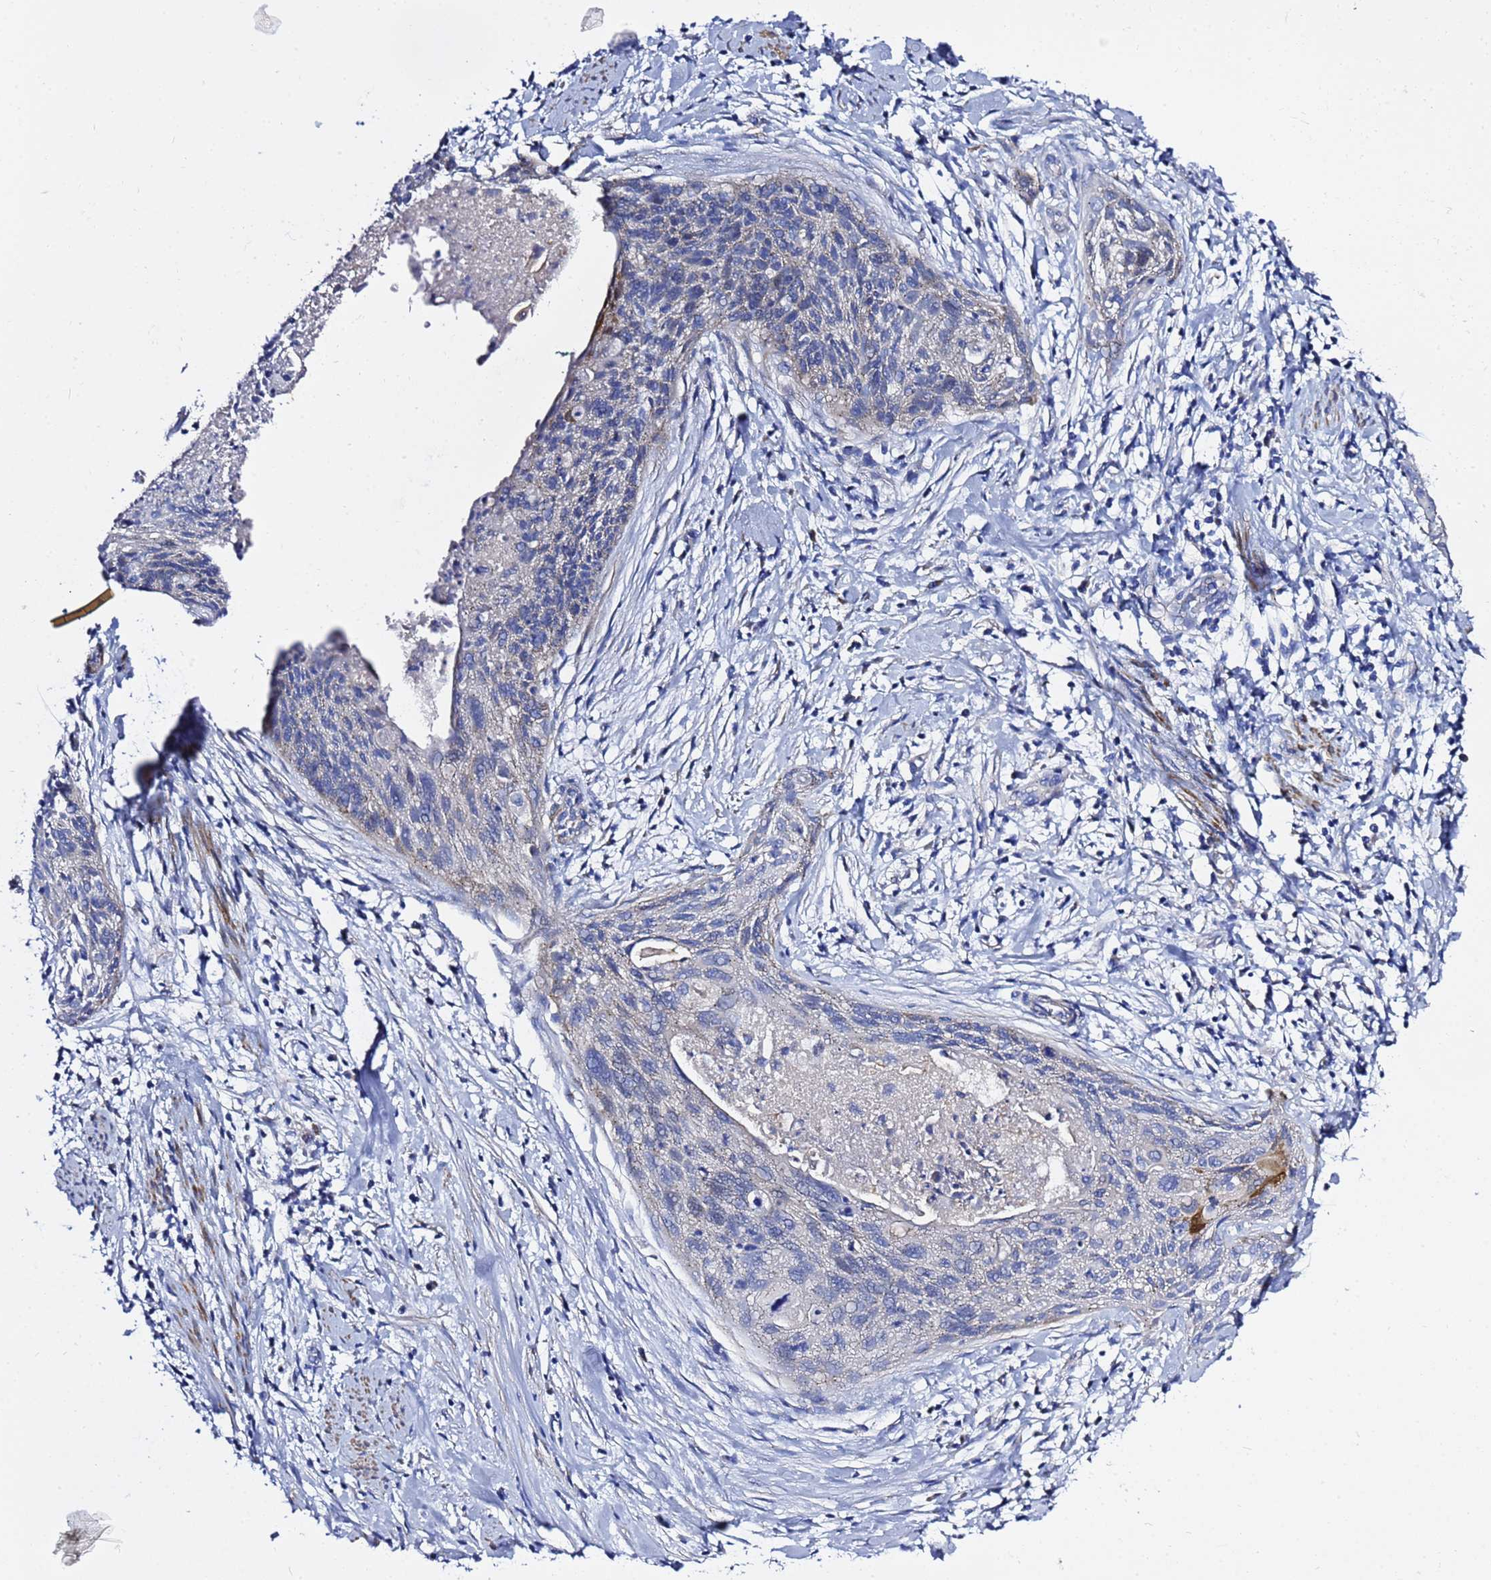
{"staining": {"intensity": "negative", "quantity": "none", "location": "none"}, "tissue": "cervical cancer", "cell_type": "Tumor cells", "image_type": "cancer", "snomed": [{"axis": "morphology", "description": "Squamous cell carcinoma, NOS"}, {"axis": "topography", "description": "Cervix"}], "caption": "Immunohistochemistry (IHC) of cervical cancer (squamous cell carcinoma) displays no expression in tumor cells. (DAB immunohistochemistry (IHC), high magnification).", "gene": "USP18", "patient": {"sex": "female", "age": 55}}